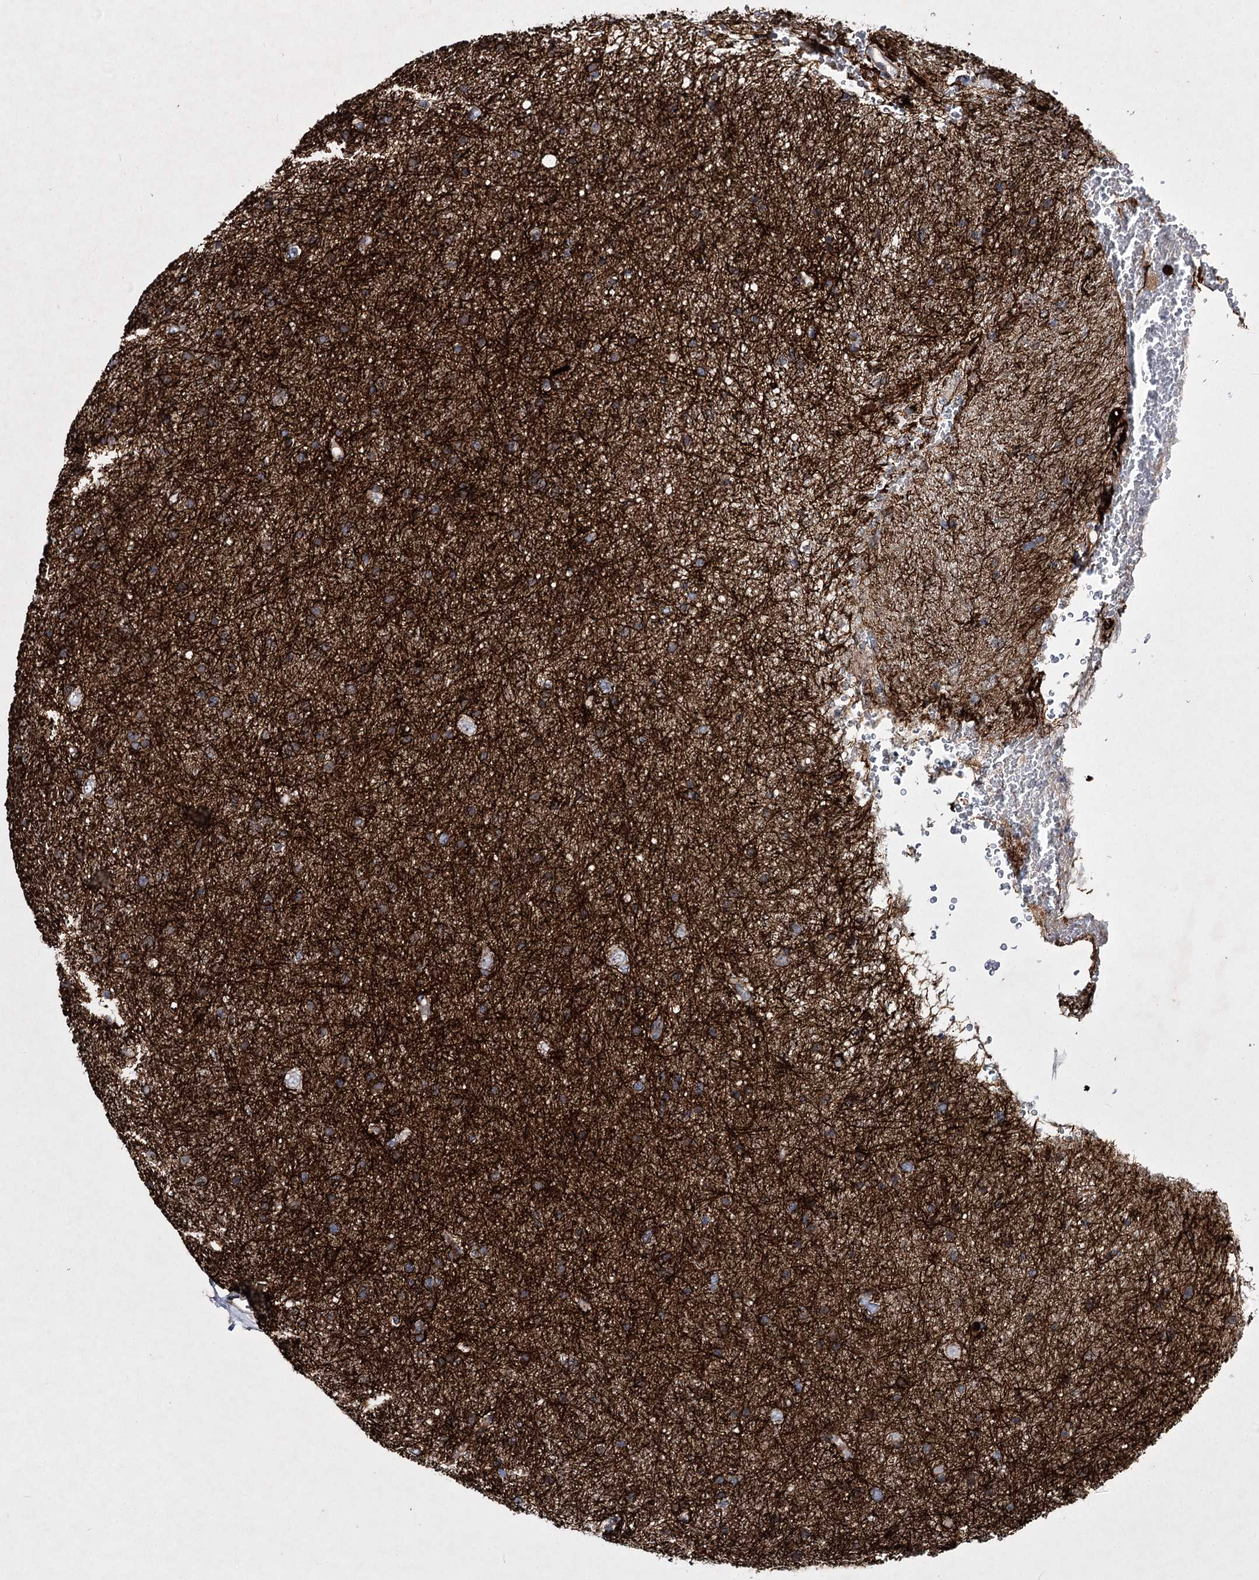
{"staining": {"intensity": "strong", "quantity": "25%-75%", "location": "cytoplasmic/membranous"}, "tissue": "glioma", "cell_type": "Tumor cells", "image_type": "cancer", "snomed": [{"axis": "morphology", "description": "Glioma, malignant, Low grade"}, {"axis": "topography", "description": "Cerebral cortex"}], "caption": "This is an image of immunohistochemistry (IHC) staining of glioma, which shows strong expression in the cytoplasmic/membranous of tumor cells.", "gene": "MINDY3", "patient": {"sex": "female", "age": 39}}